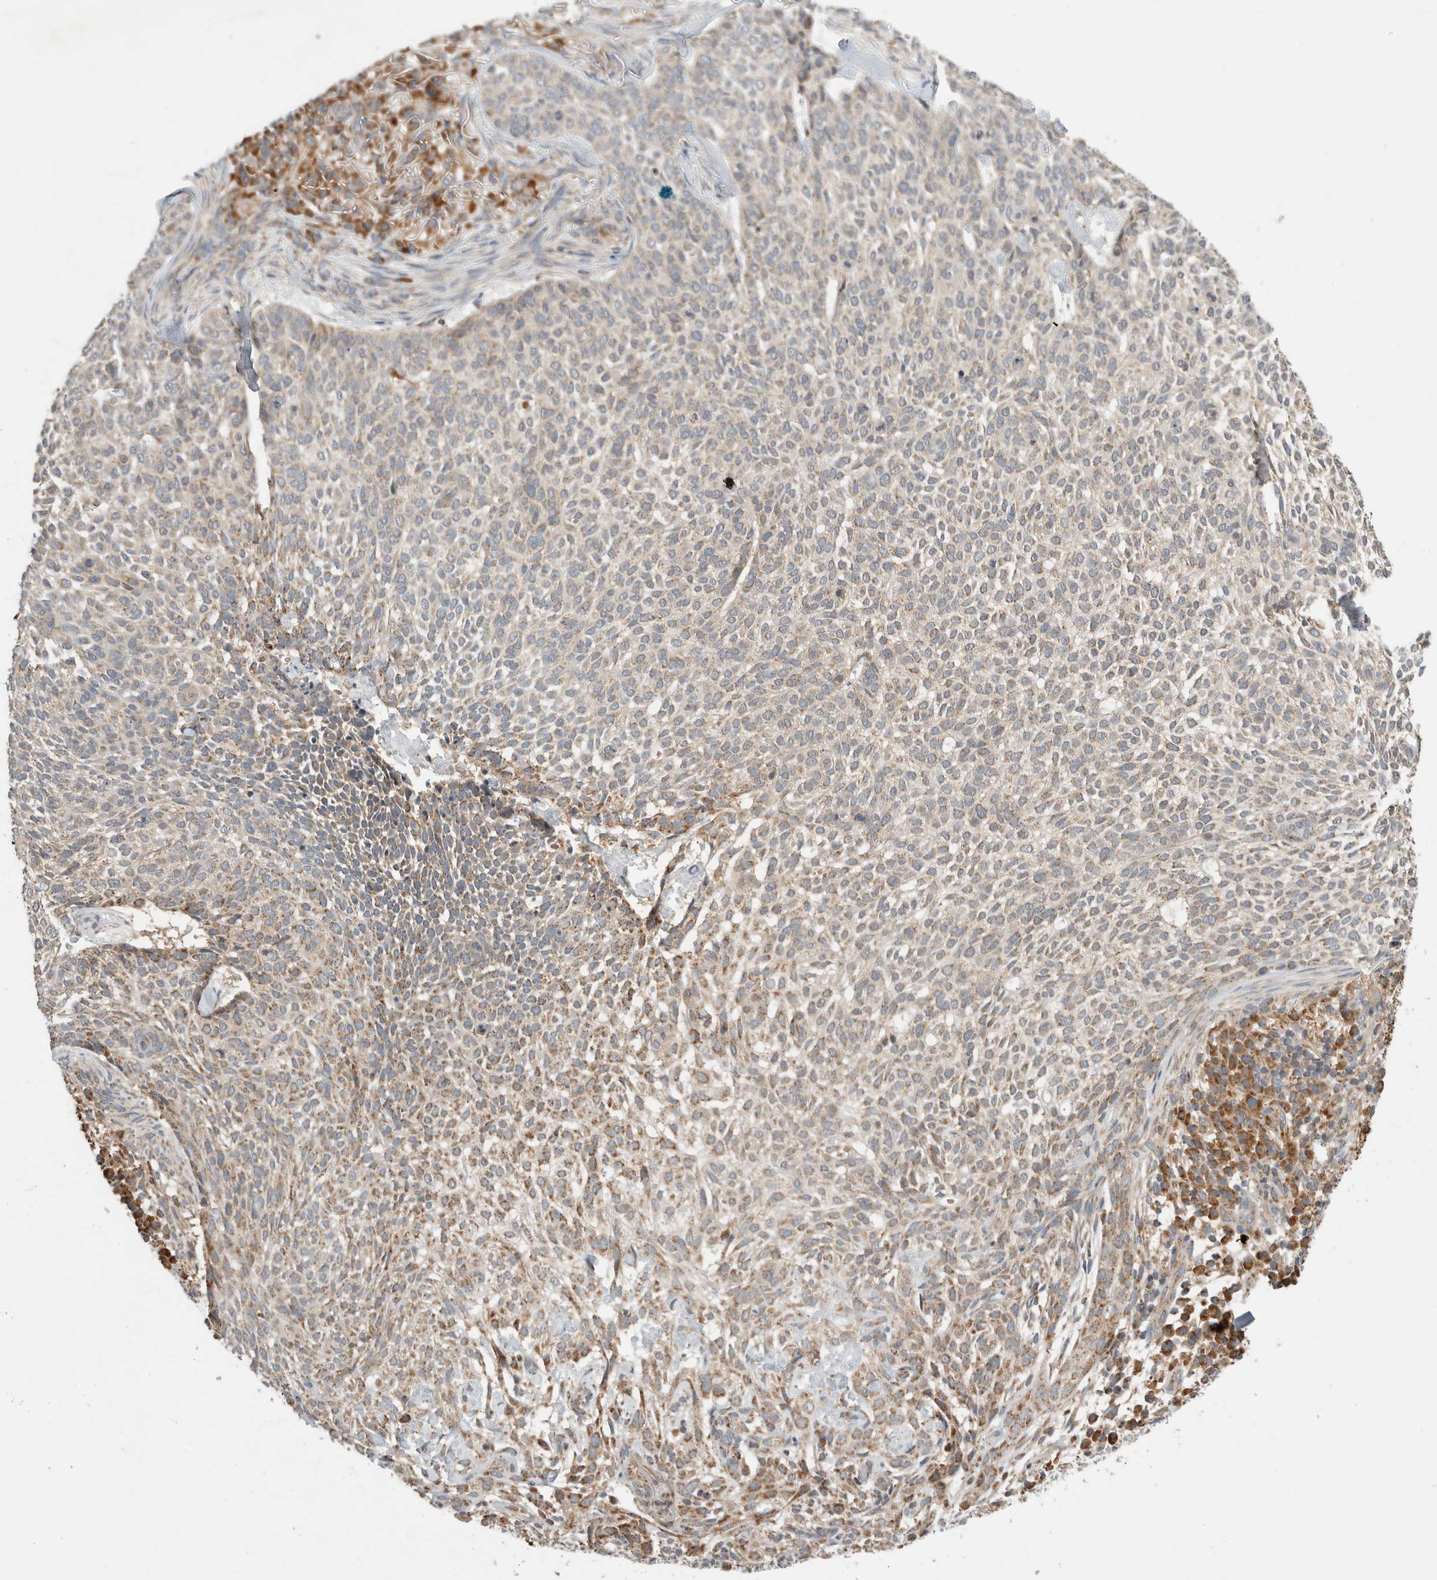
{"staining": {"intensity": "moderate", "quantity": "<25%", "location": "cytoplasmic/membranous"}, "tissue": "skin cancer", "cell_type": "Tumor cells", "image_type": "cancer", "snomed": [{"axis": "morphology", "description": "Basal cell carcinoma"}, {"axis": "topography", "description": "Skin"}], "caption": "The immunohistochemical stain shows moderate cytoplasmic/membranous staining in tumor cells of skin cancer (basal cell carcinoma) tissue.", "gene": "AMPD1", "patient": {"sex": "female", "age": 64}}